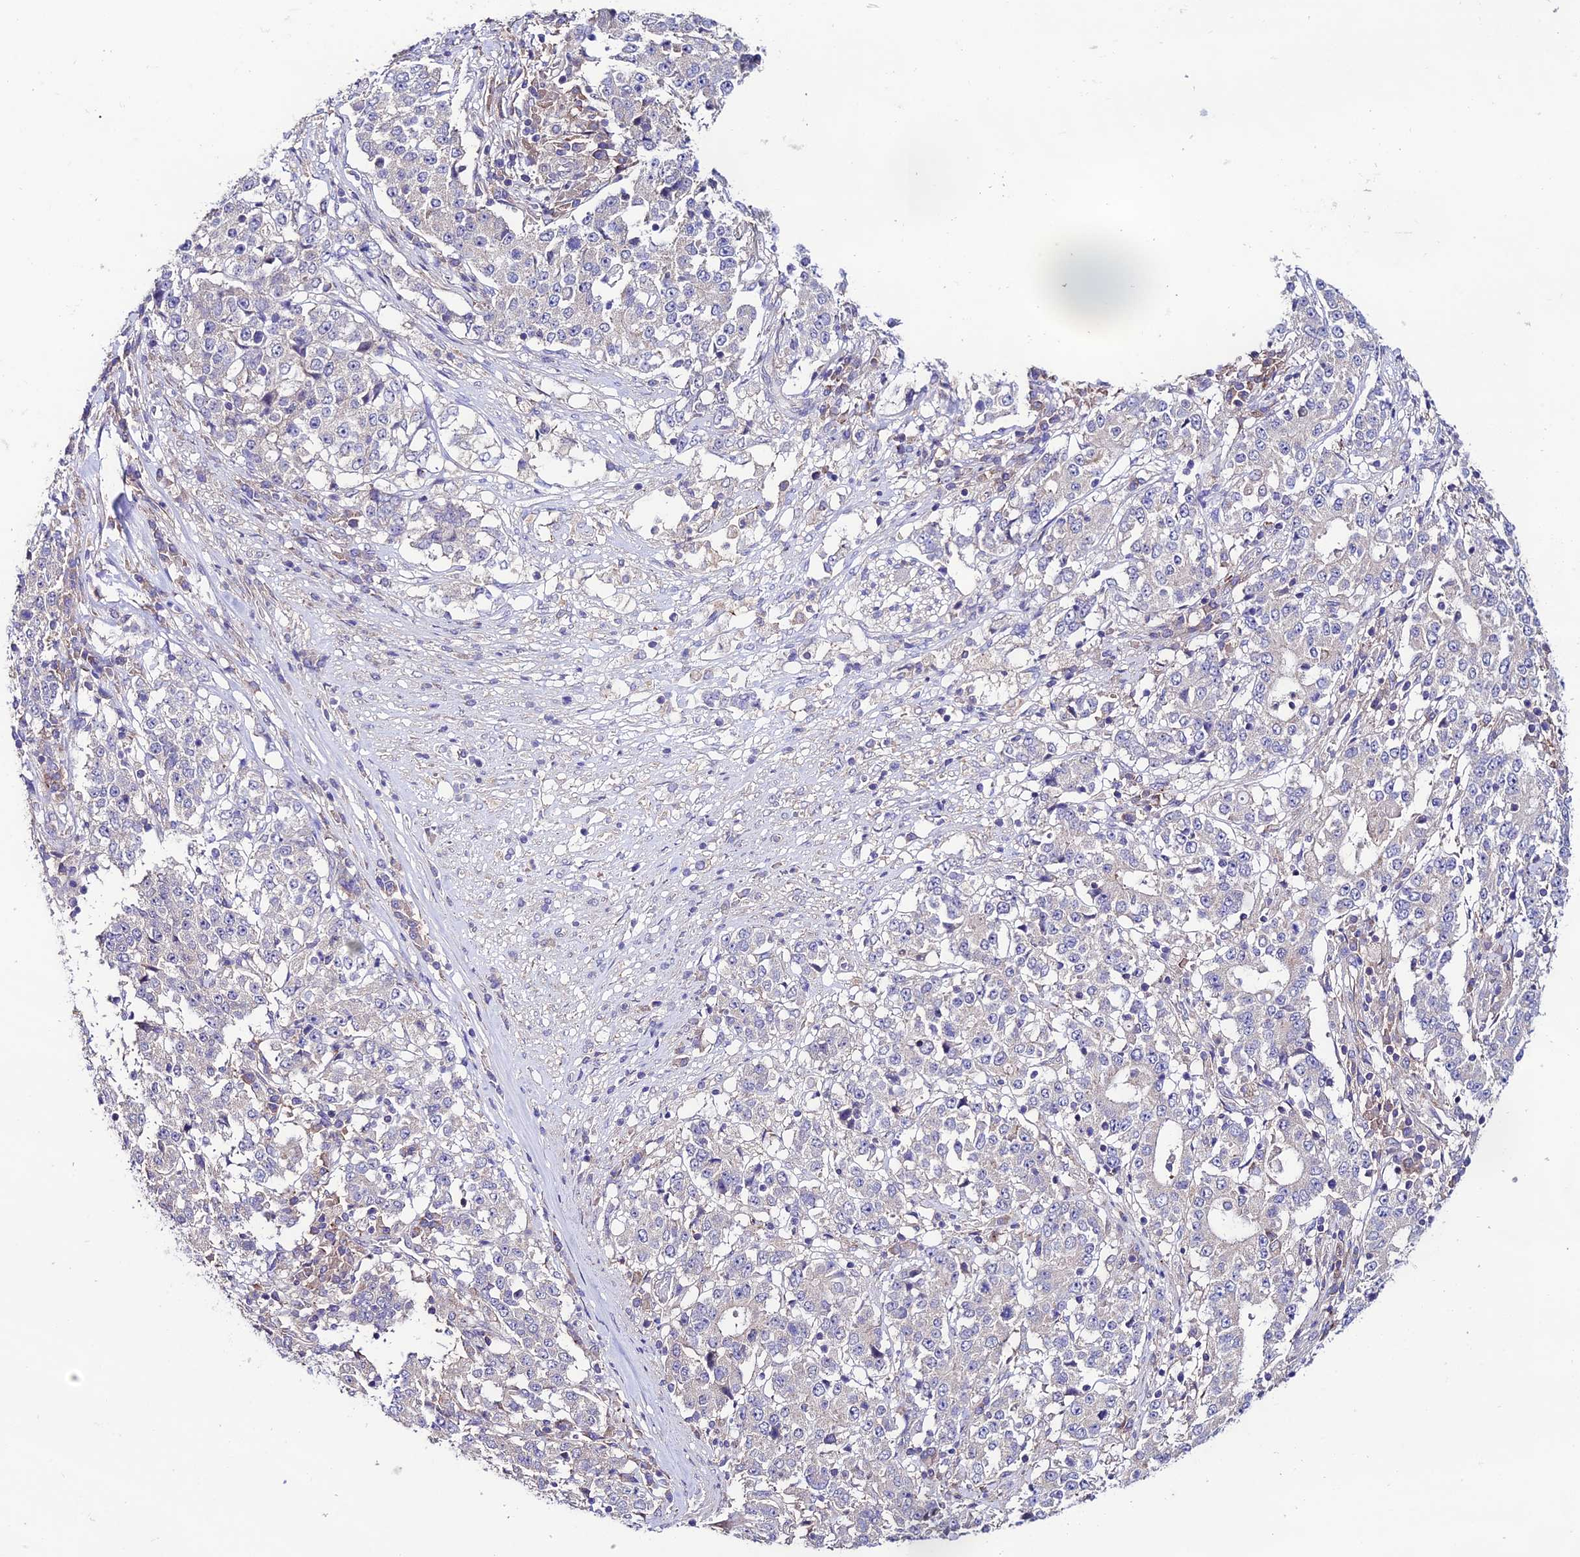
{"staining": {"intensity": "negative", "quantity": "none", "location": "none"}, "tissue": "stomach cancer", "cell_type": "Tumor cells", "image_type": "cancer", "snomed": [{"axis": "morphology", "description": "Adenocarcinoma, NOS"}, {"axis": "topography", "description": "Stomach"}], "caption": "Immunohistochemistry of human adenocarcinoma (stomach) demonstrates no staining in tumor cells.", "gene": "BRME1", "patient": {"sex": "male", "age": 59}}